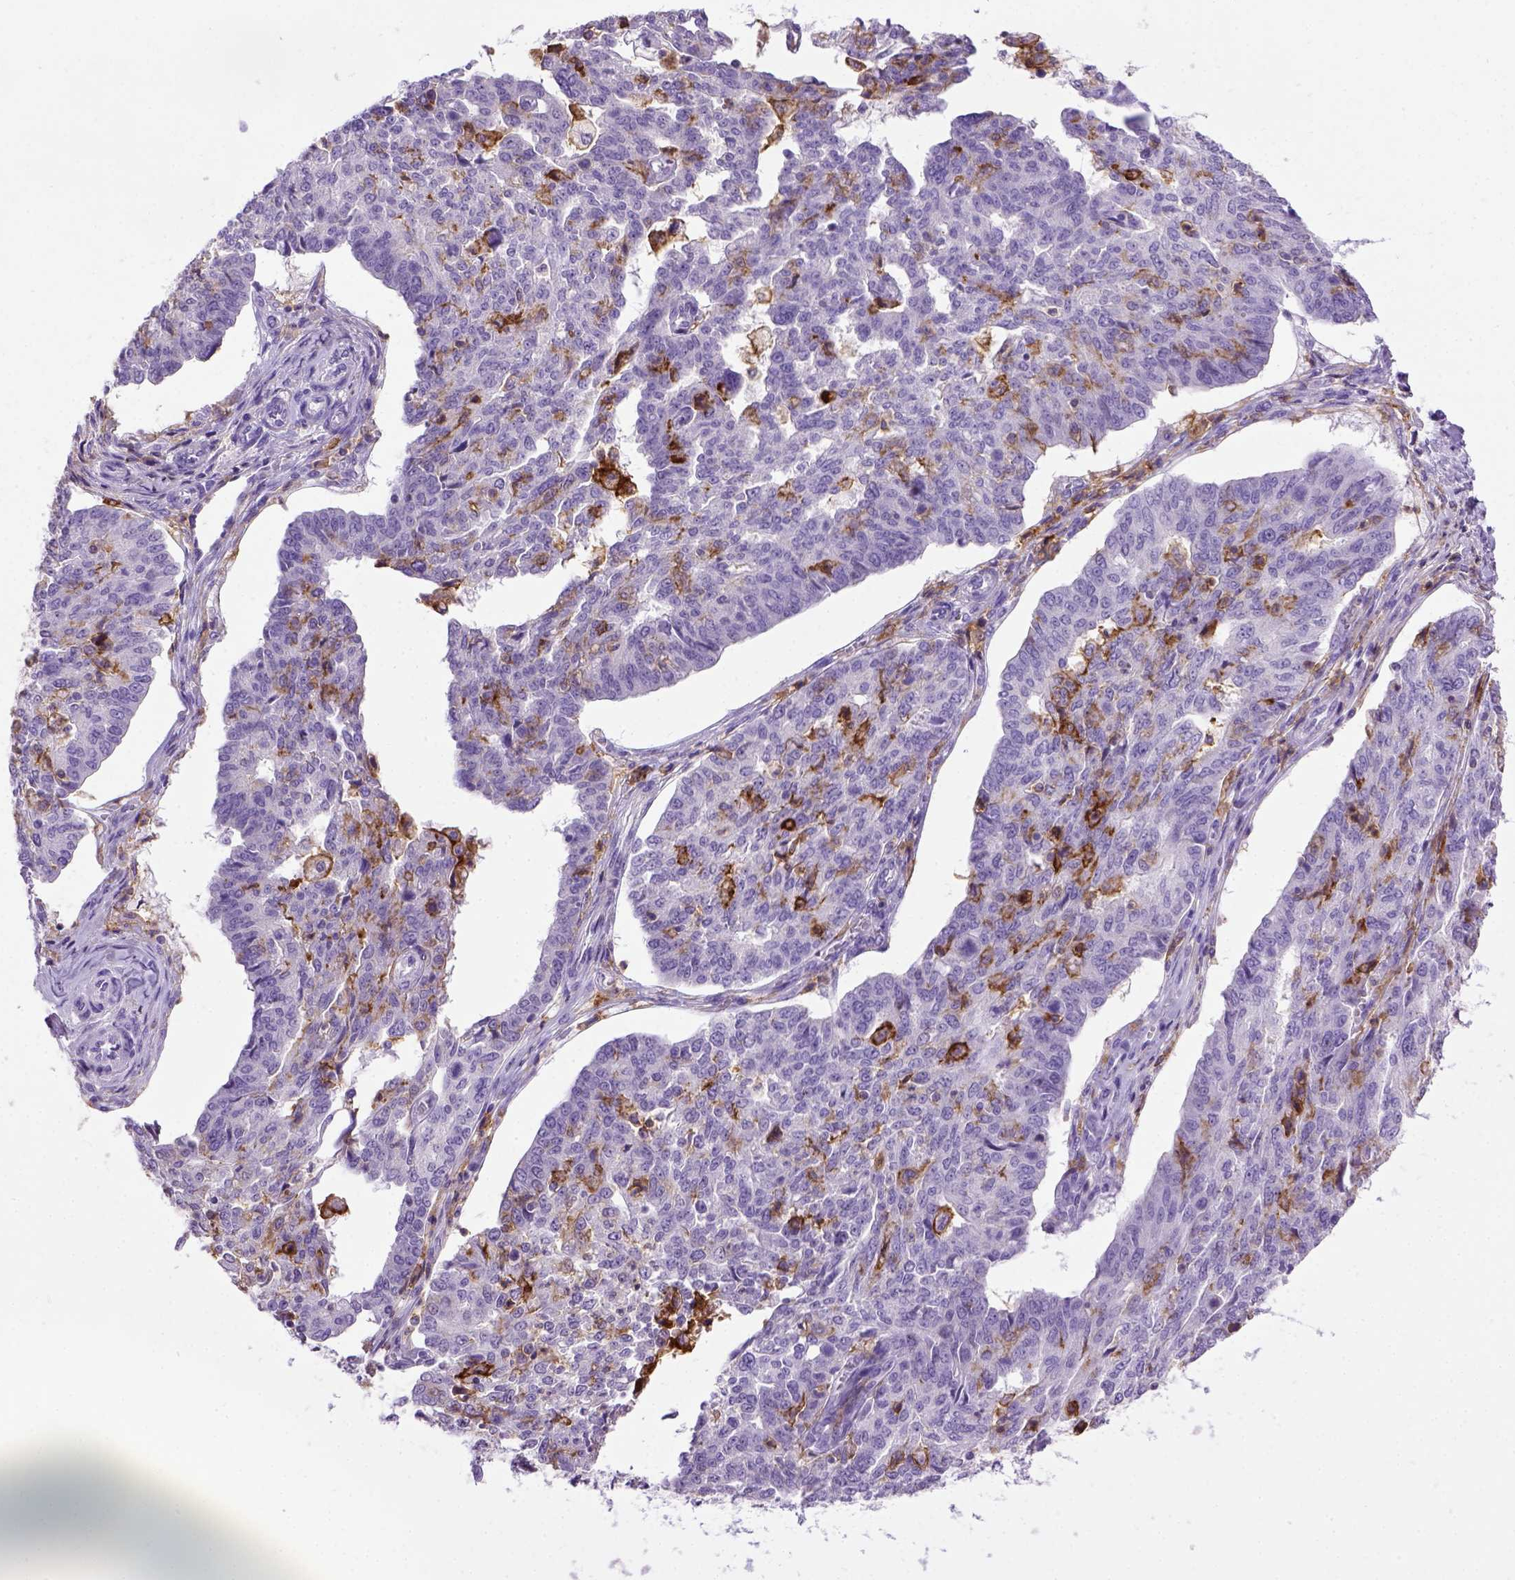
{"staining": {"intensity": "negative", "quantity": "none", "location": "none"}, "tissue": "ovarian cancer", "cell_type": "Tumor cells", "image_type": "cancer", "snomed": [{"axis": "morphology", "description": "Cystadenocarcinoma, serous, NOS"}, {"axis": "topography", "description": "Ovary"}], "caption": "The image displays no staining of tumor cells in serous cystadenocarcinoma (ovarian). (DAB immunohistochemistry (IHC), high magnification).", "gene": "ITGAX", "patient": {"sex": "female", "age": 67}}